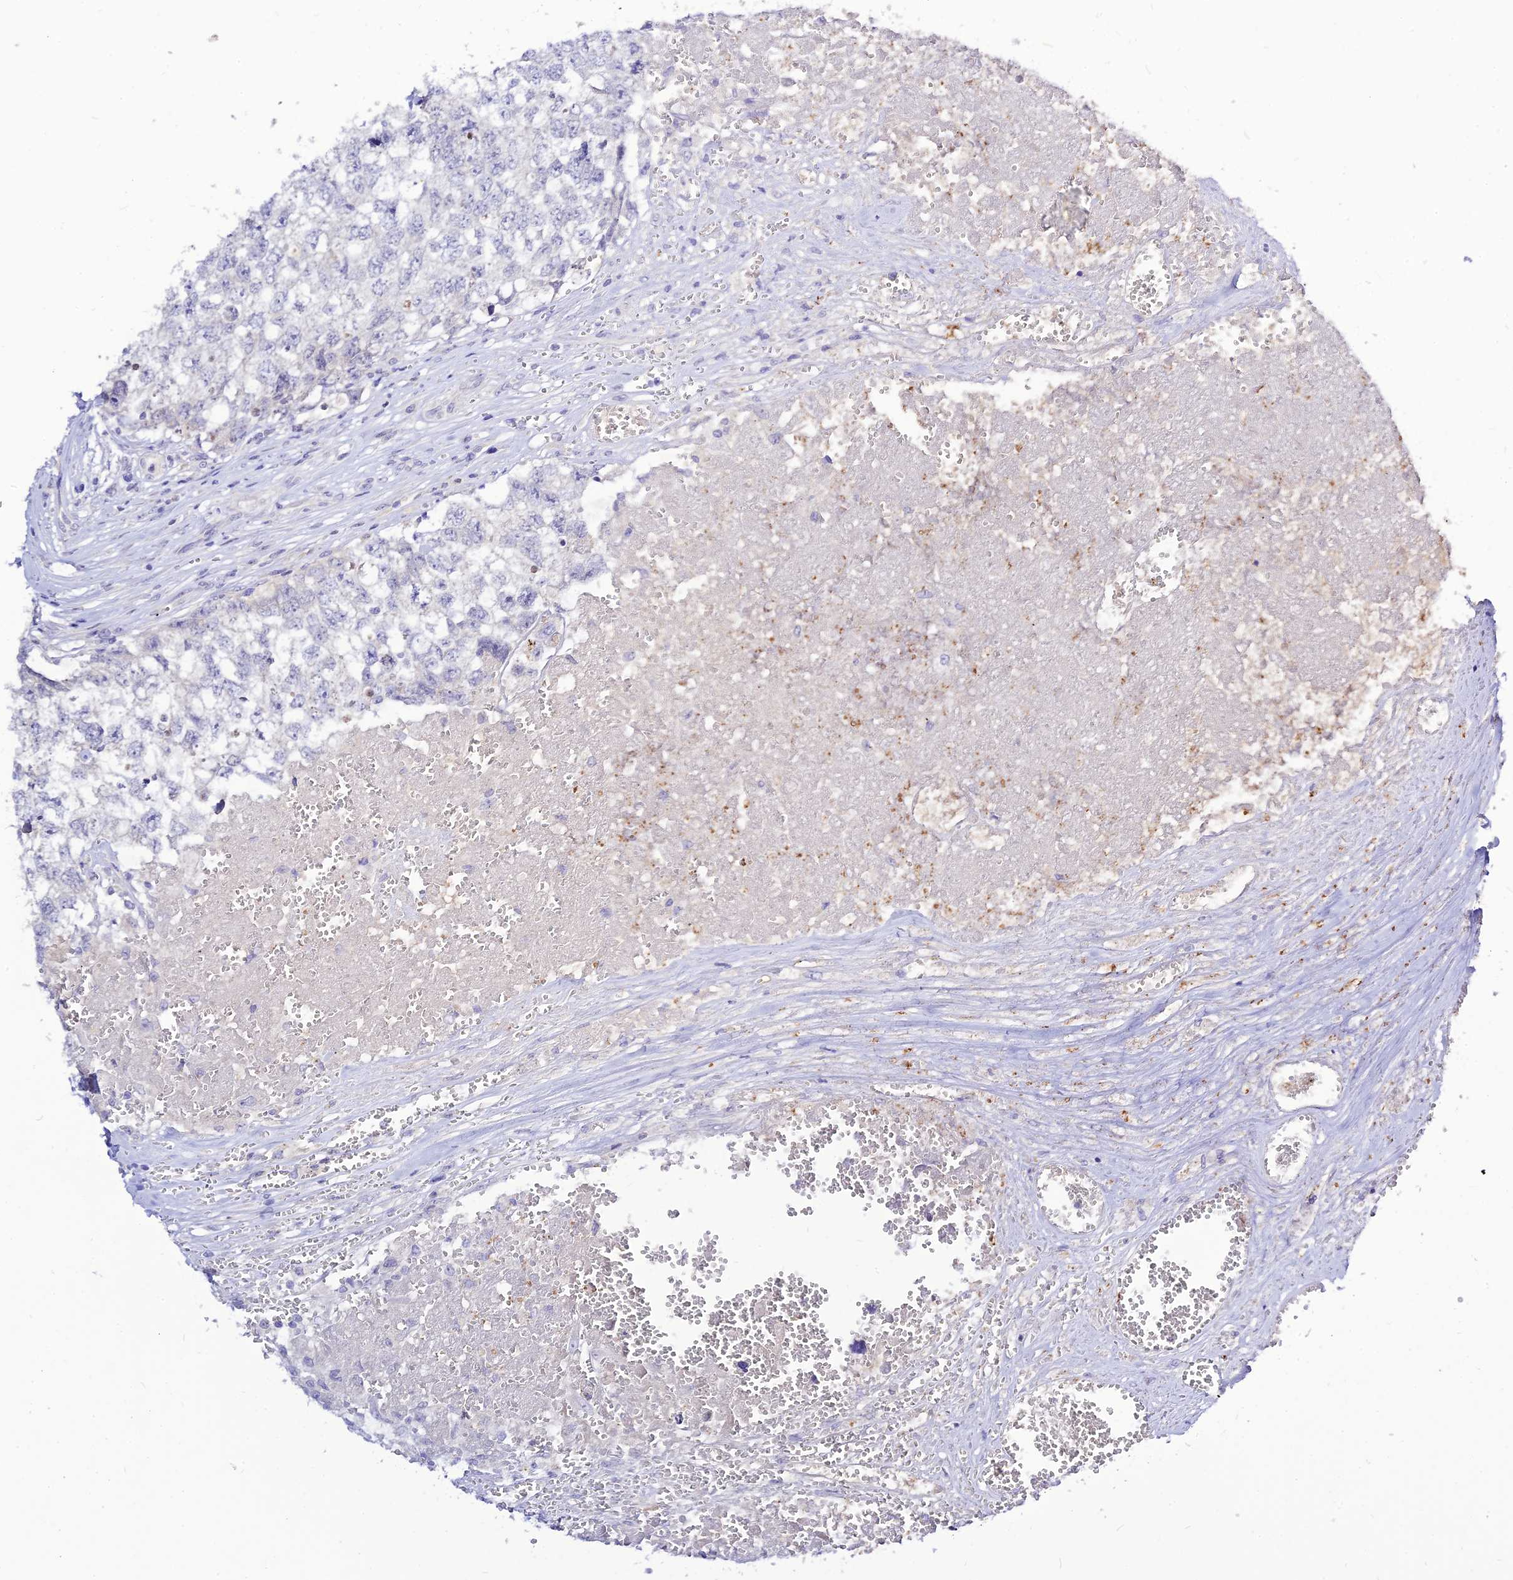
{"staining": {"intensity": "negative", "quantity": "none", "location": "none"}, "tissue": "testis cancer", "cell_type": "Tumor cells", "image_type": "cancer", "snomed": [{"axis": "morphology", "description": "Seminoma, NOS"}, {"axis": "morphology", "description": "Carcinoma, Embryonal, NOS"}, {"axis": "topography", "description": "Testis"}], "caption": "Immunohistochemical staining of human embryonal carcinoma (testis) shows no significant staining in tumor cells.", "gene": "CZIB", "patient": {"sex": "male", "age": 29}}